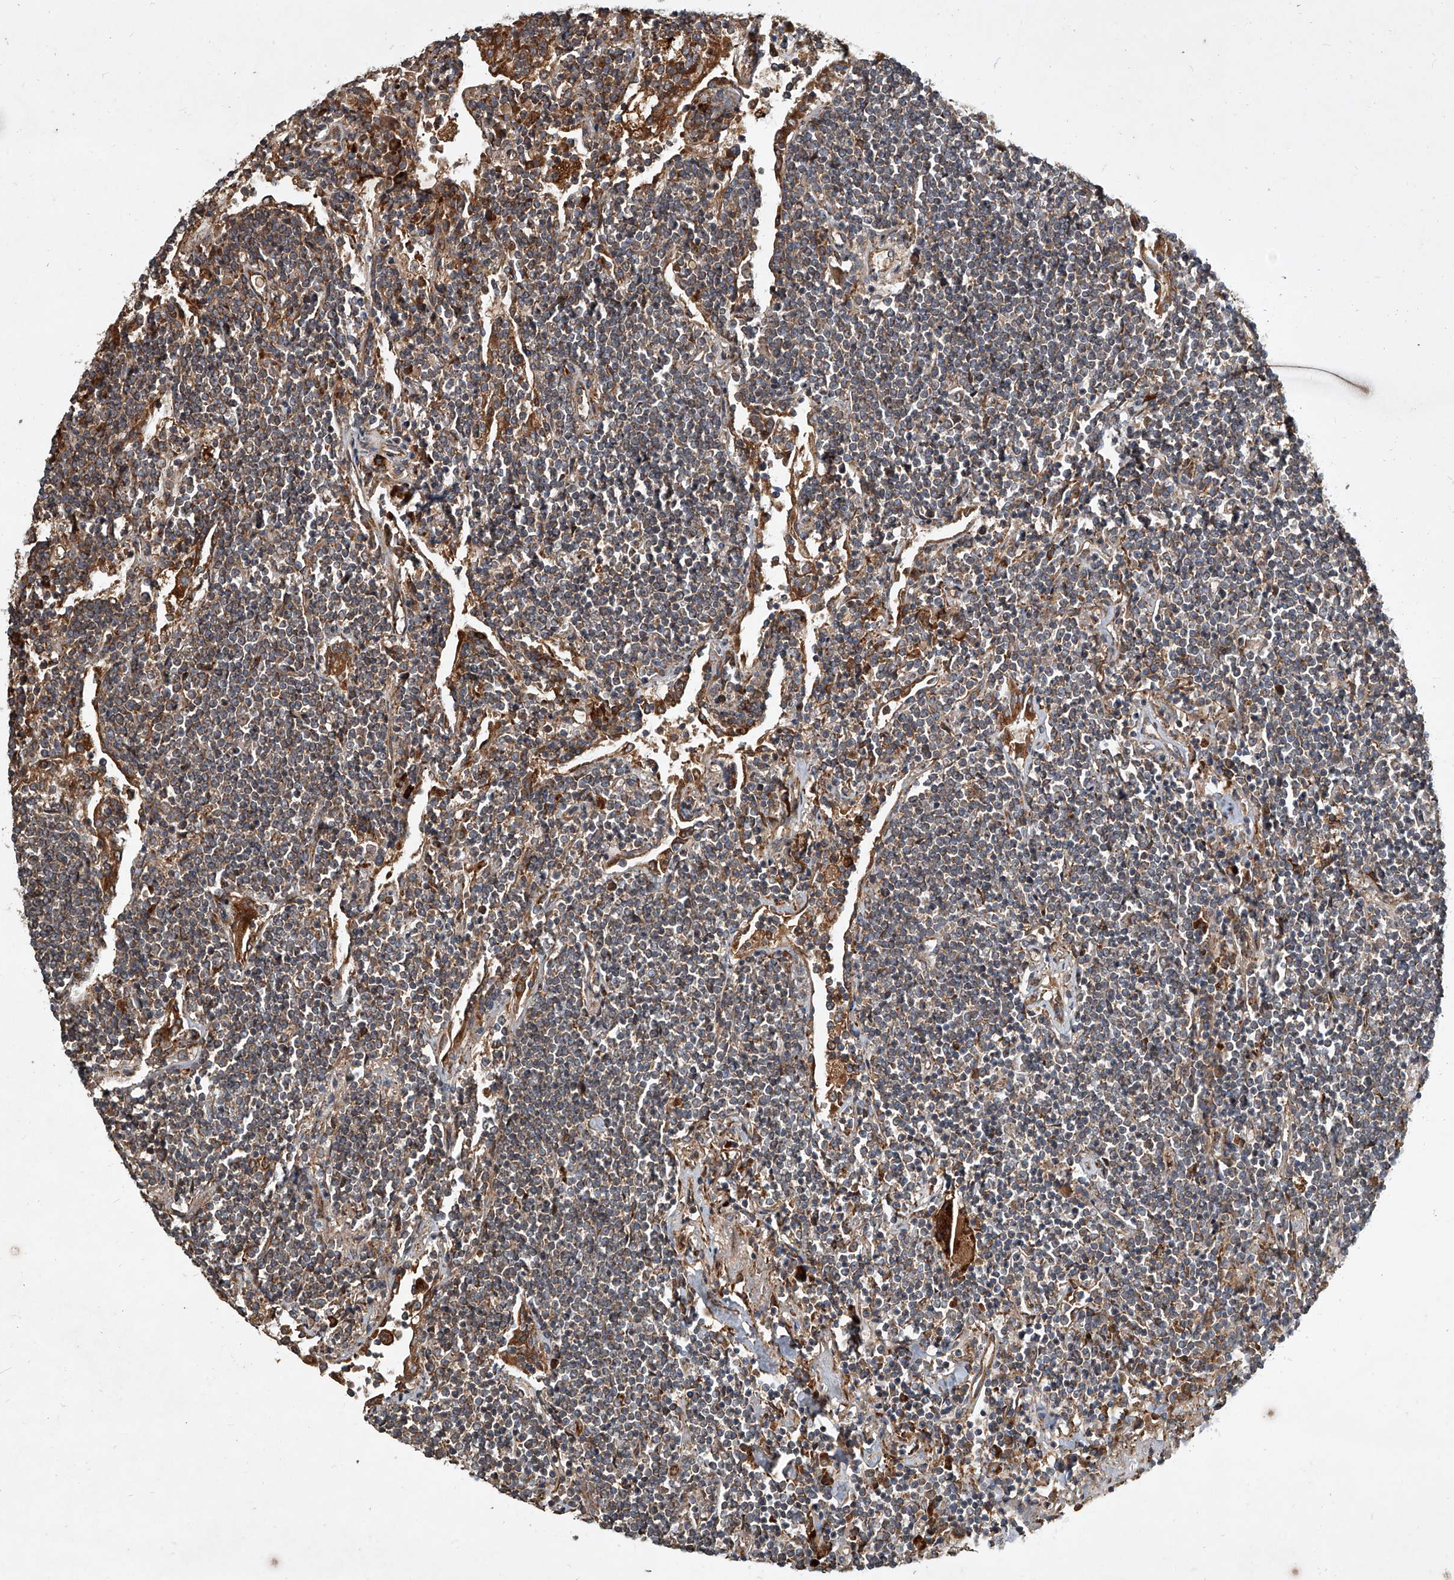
{"staining": {"intensity": "moderate", "quantity": "25%-75%", "location": "cytoplasmic/membranous"}, "tissue": "lymphoma", "cell_type": "Tumor cells", "image_type": "cancer", "snomed": [{"axis": "morphology", "description": "Malignant lymphoma, non-Hodgkin's type, Low grade"}, {"axis": "topography", "description": "Lung"}], "caption": "This image shows malignant lymphoma, non-Hodgkin's type (low-grade) stained with immunohistochemistry to label a protein in brown. The cytoplasmic/membranous of tumor cells show moderate positivity for the protein. Nuclei are counter-stained blue.", "gene": "EVA1C", "patient": {"sex": "female", "age": 71}}